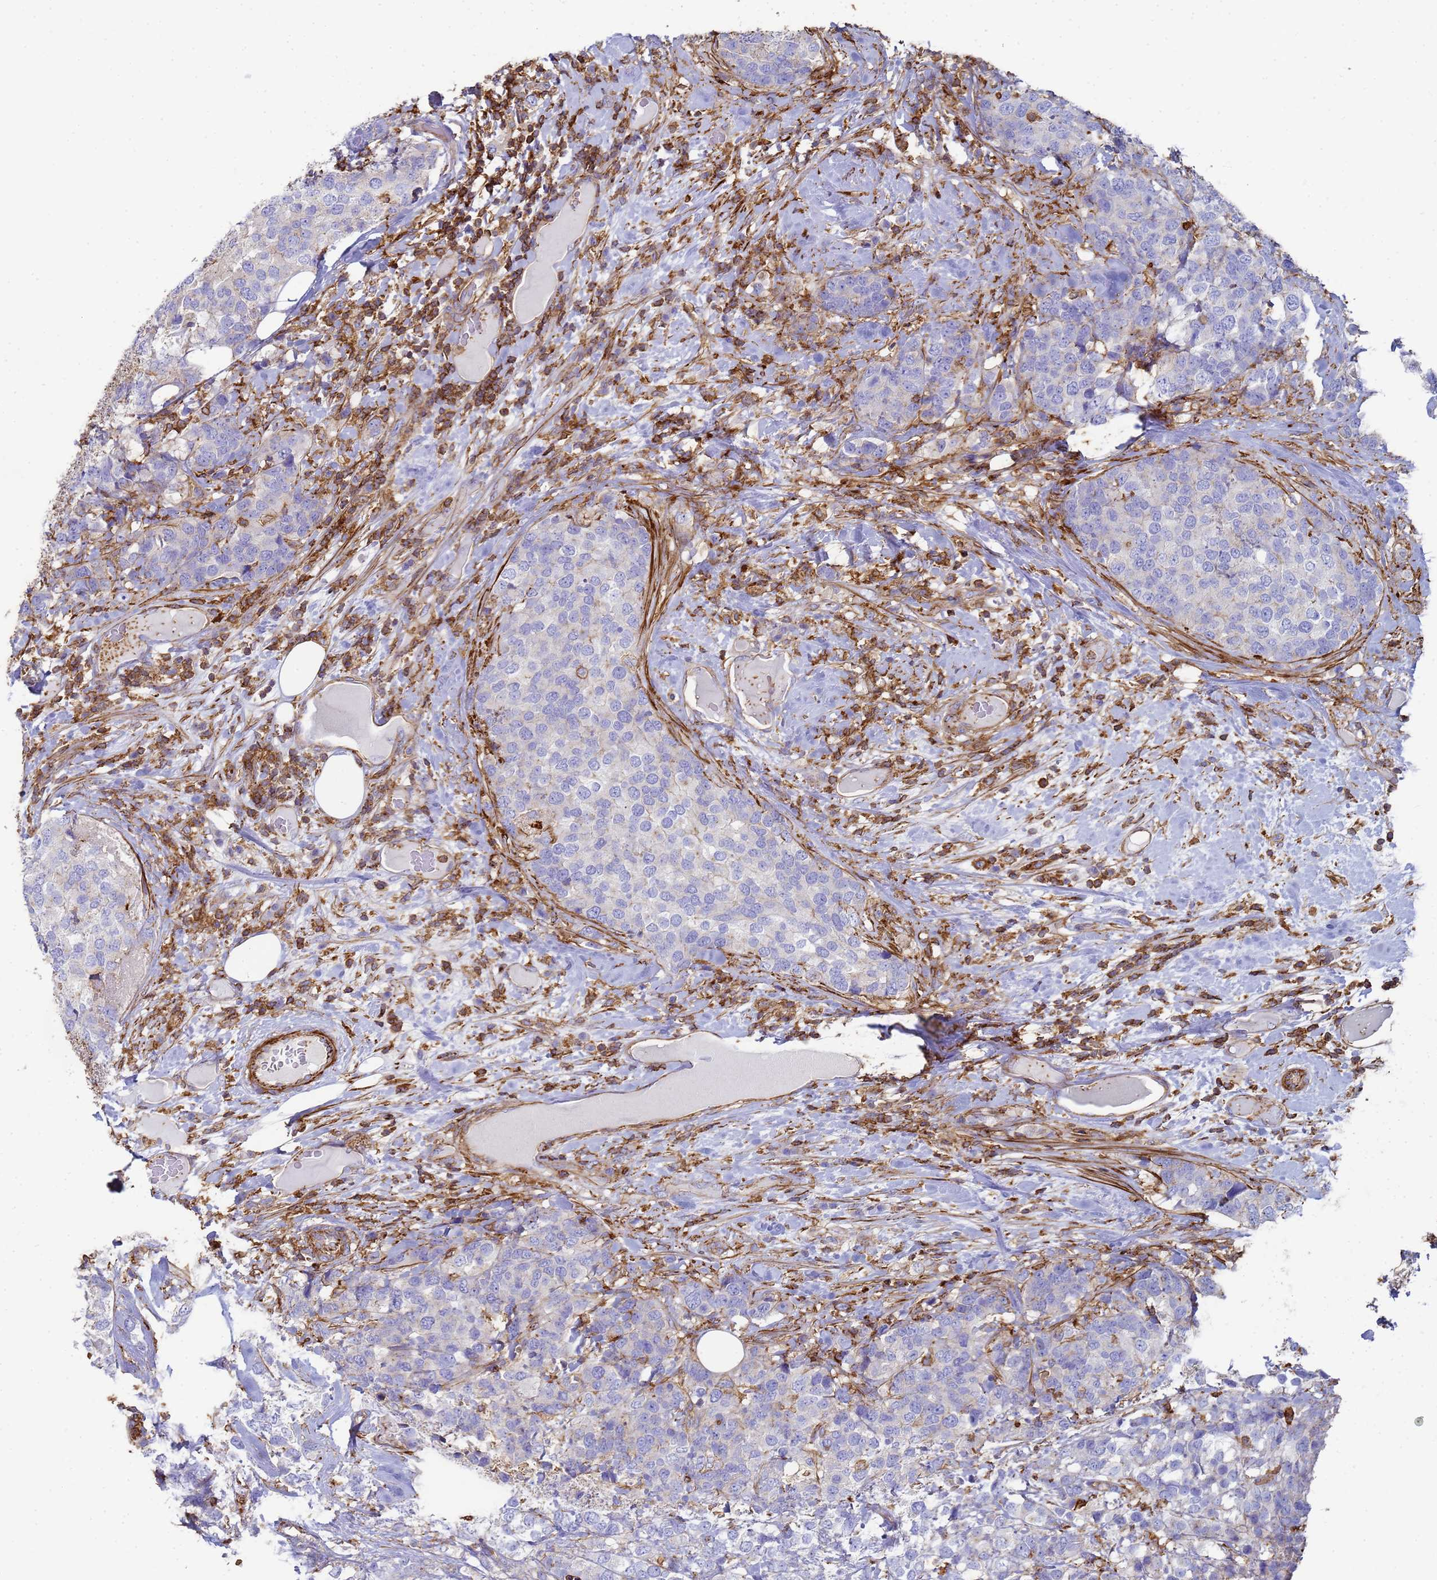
{"staining": {"intensity": "negative", "quantity": "none", "location": "none"}, "tissue": "breast cancer", "cell_type": "Tumor cells", "image_type": "cancer", "snomed": [{"axis": "morphology", "description": "Lobular carcinoma"}, {"axis": "topography", "description": "Breast"}], "caption": "This is an IHC image of breast cancer (lobular carcinoma). There is no staining in tumor cells.", "gene": "ACTB", "patient": {"sex": "female", "age": 59}}